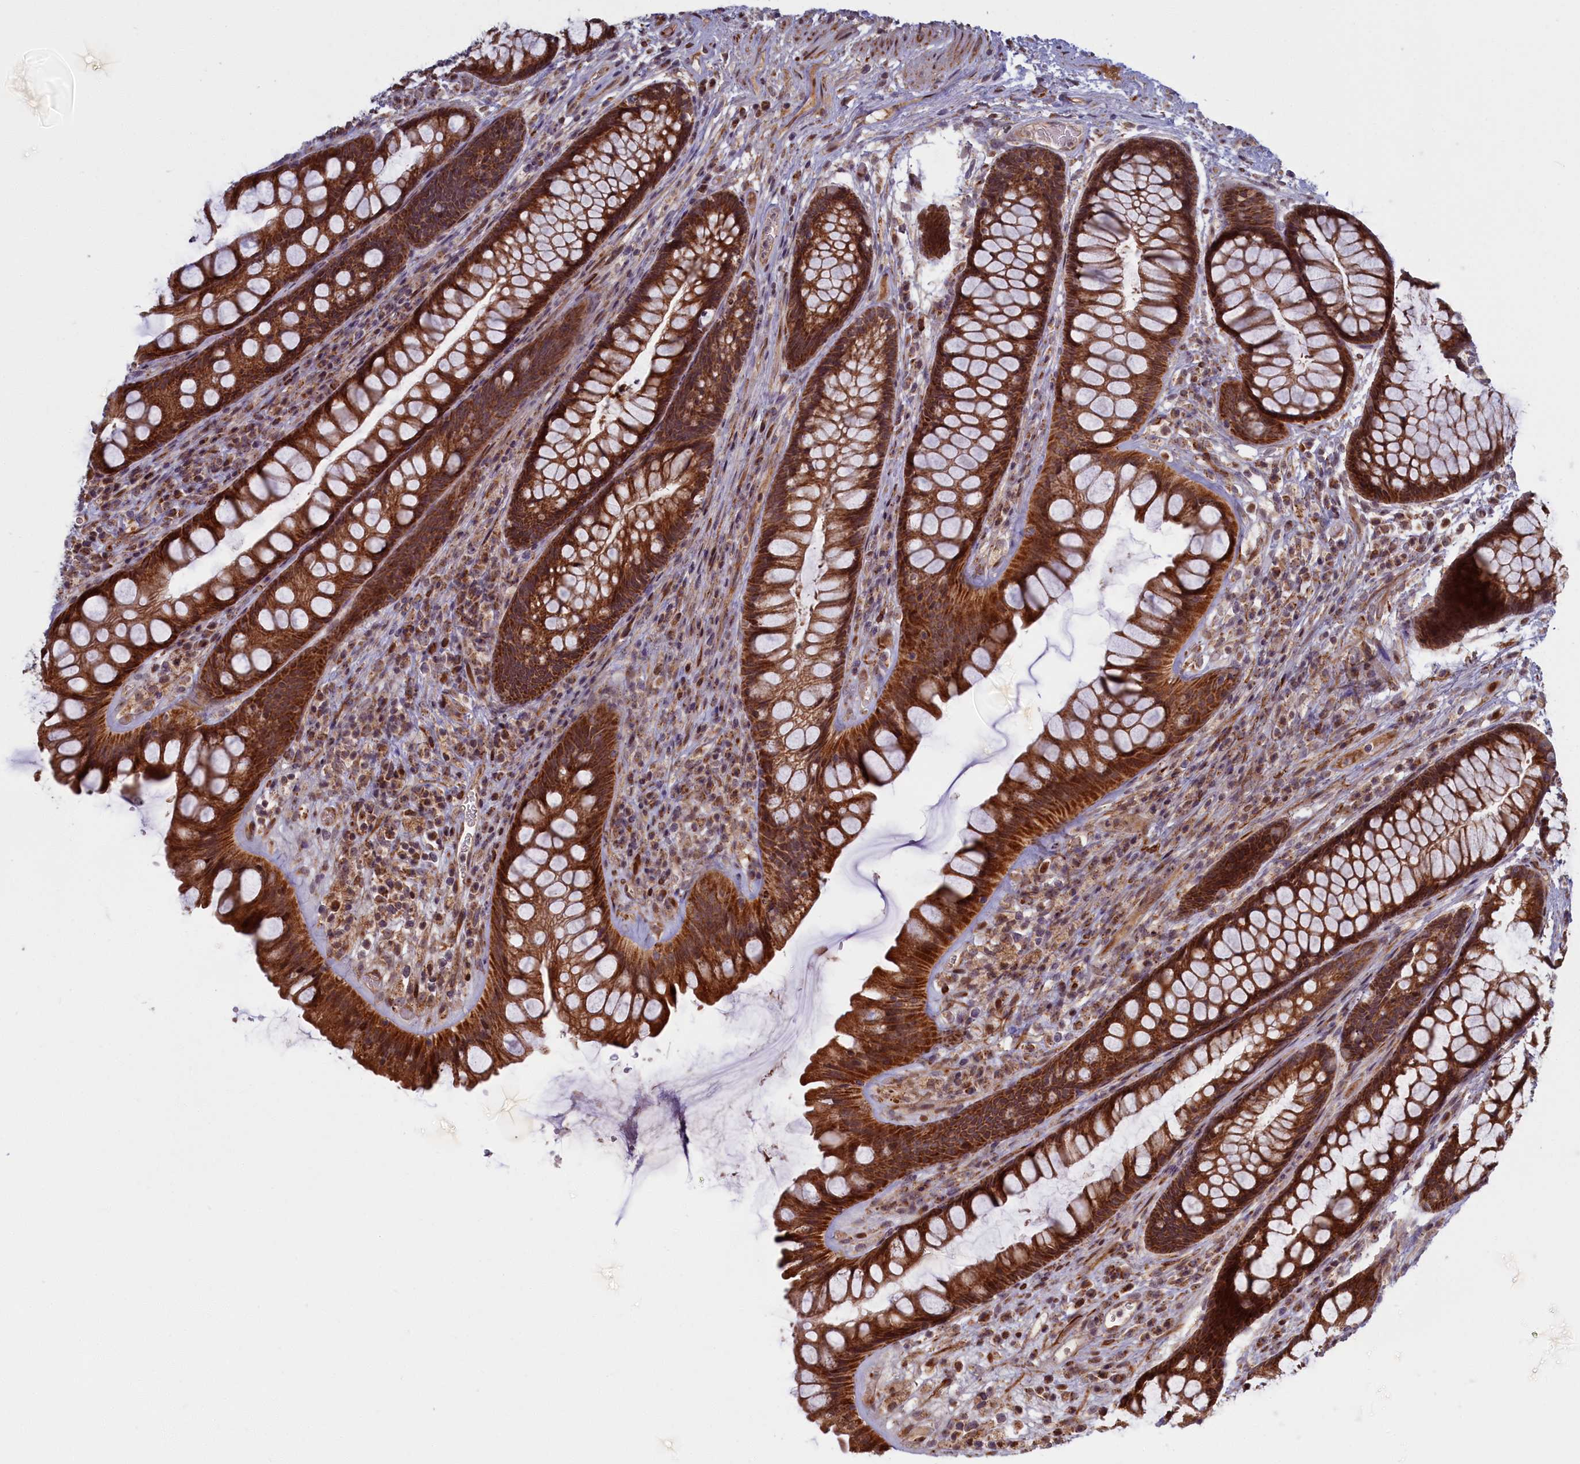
{"staining": {"intensity": "strong", "quantity": ">75%", "location": "cytoplasmic/membranous"}, "tissue": "rectum", "cell_type": "Glandular cells", "image_type": "normal", "snomed": [{"axis": "morphology", "description": "Normal tissue, NOS"}, {"axis": "topography", "description": "Rectum"}], "caption": "Glandular cells show high levels of strong cytoplasmic/membranous positivity in about >75% of cells in normal rectum.", "gene": "PLA2G10", "patient": {"sex": "male", "age": 74}}